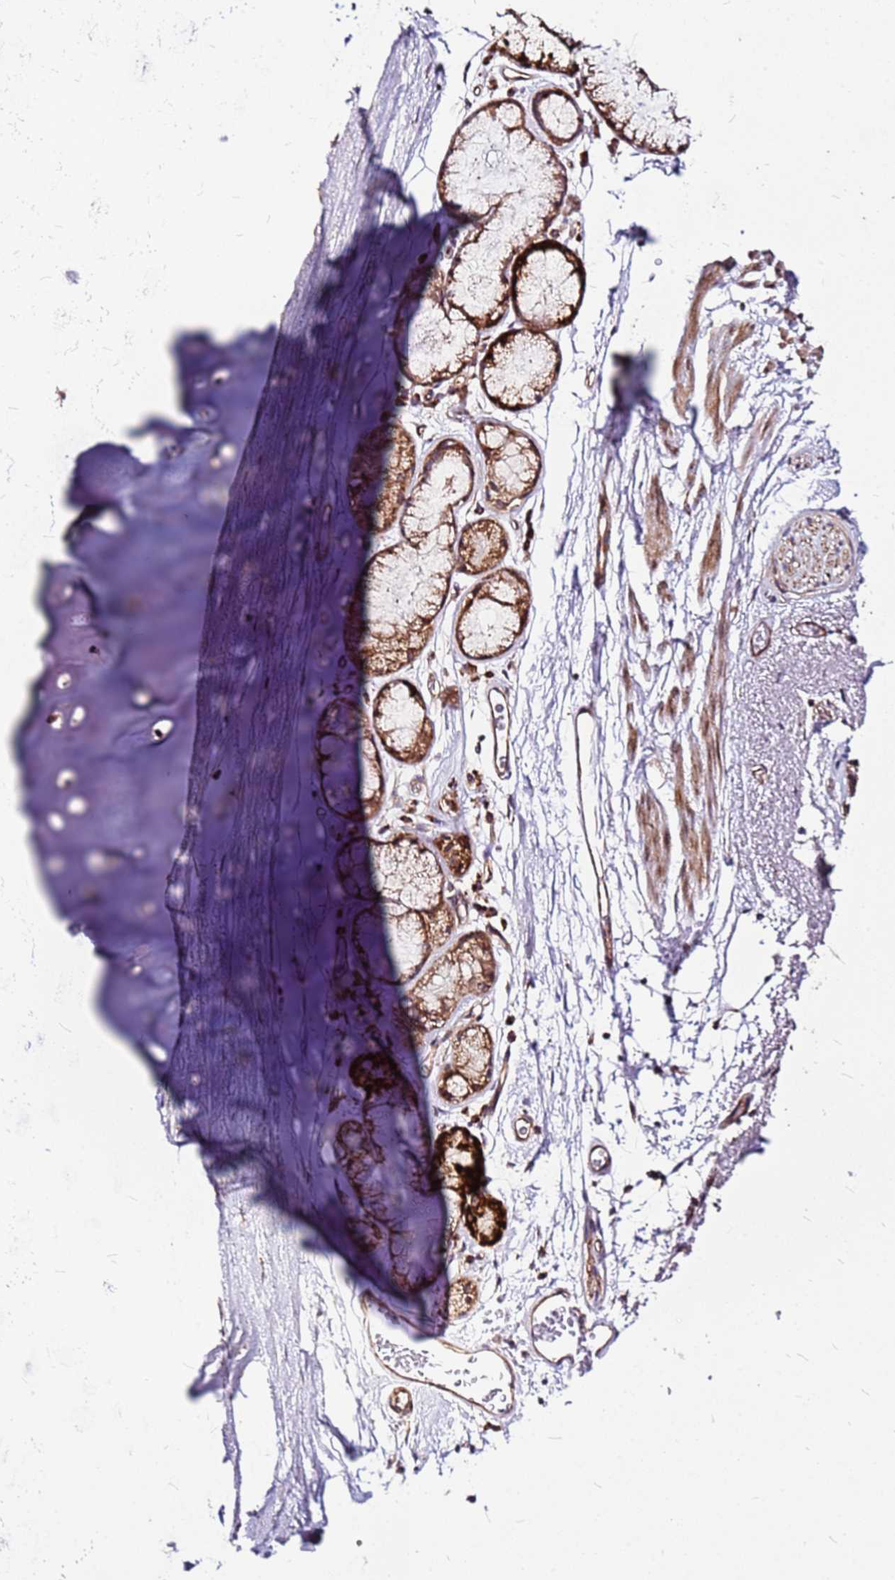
{"staining": {"intensity": "moderate", "quantity": ">75%", "location": "nuclear"}, "tissue": "soft tissue", "cell_type": "Chondrocytes", "image_type": "normal", "snomed": [{"axis": "morphology", "description": "Normal tissue, NOS"}, {"axis": "topography", "description": "Cartilage tissue"}], "caption": "This is a histology image of IHC staining of unremarkable soft tissue, which shows moderate positivity in the nuclear of chondrocytes.", "gene": "OR51T1", "patient": {"sex": "male", "age": 73}}